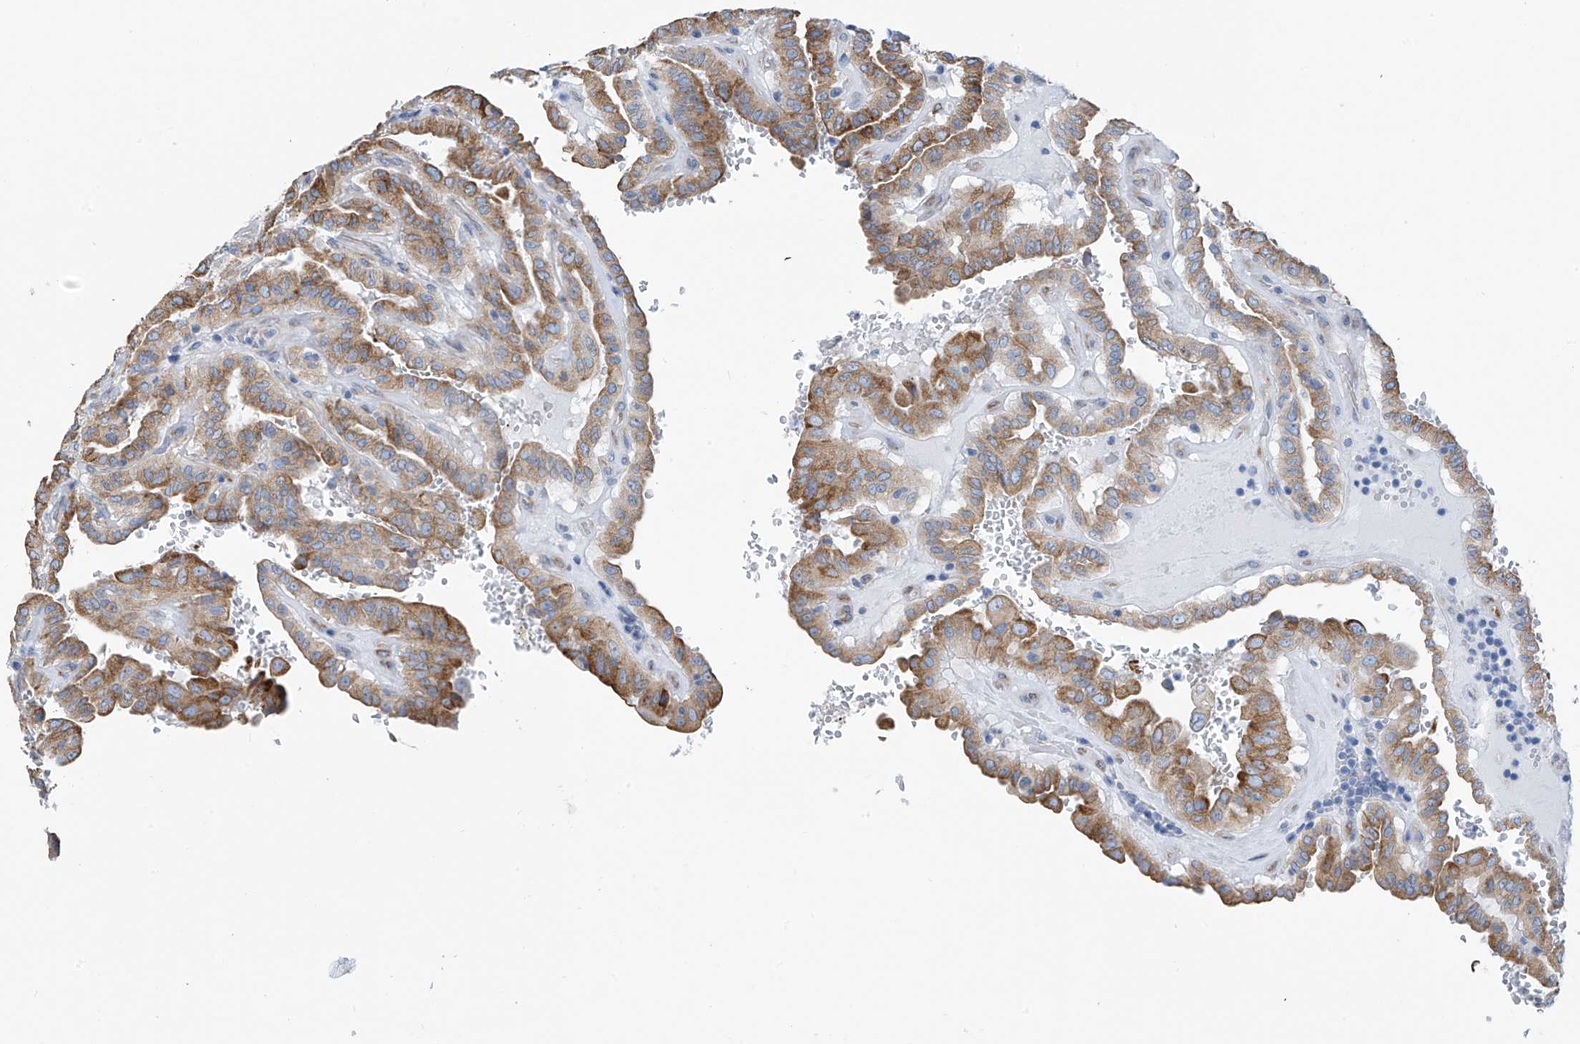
{"staining": {"intensity": "moderate", "quantity": ">75%", "location": "cytoplasmic/membranous"}, "tissue": "thyroid cancer", "cell_type": "Tumor cells", "image_type": "cancer", "snomed": [{"axis": "morphology", "description": "Papillary adenocarcinoma, NOS"}, {"axis": "topography", "description": "Thyroid gland"}], "caption": "The immunohistochemical stain highlights moderate cytoplasmic/membranous staining in tumor cells of thyroid cancer (papillary adenocarcinoma) tissue. The staining is performed using DAB (3,3'-diaminobenzidine) brown chromogen to label protein expression. The nuclei are counter-stained blue using hematoxylin.", "gene": "RCN2", "patient": {"sex": "male", "age": 77}}